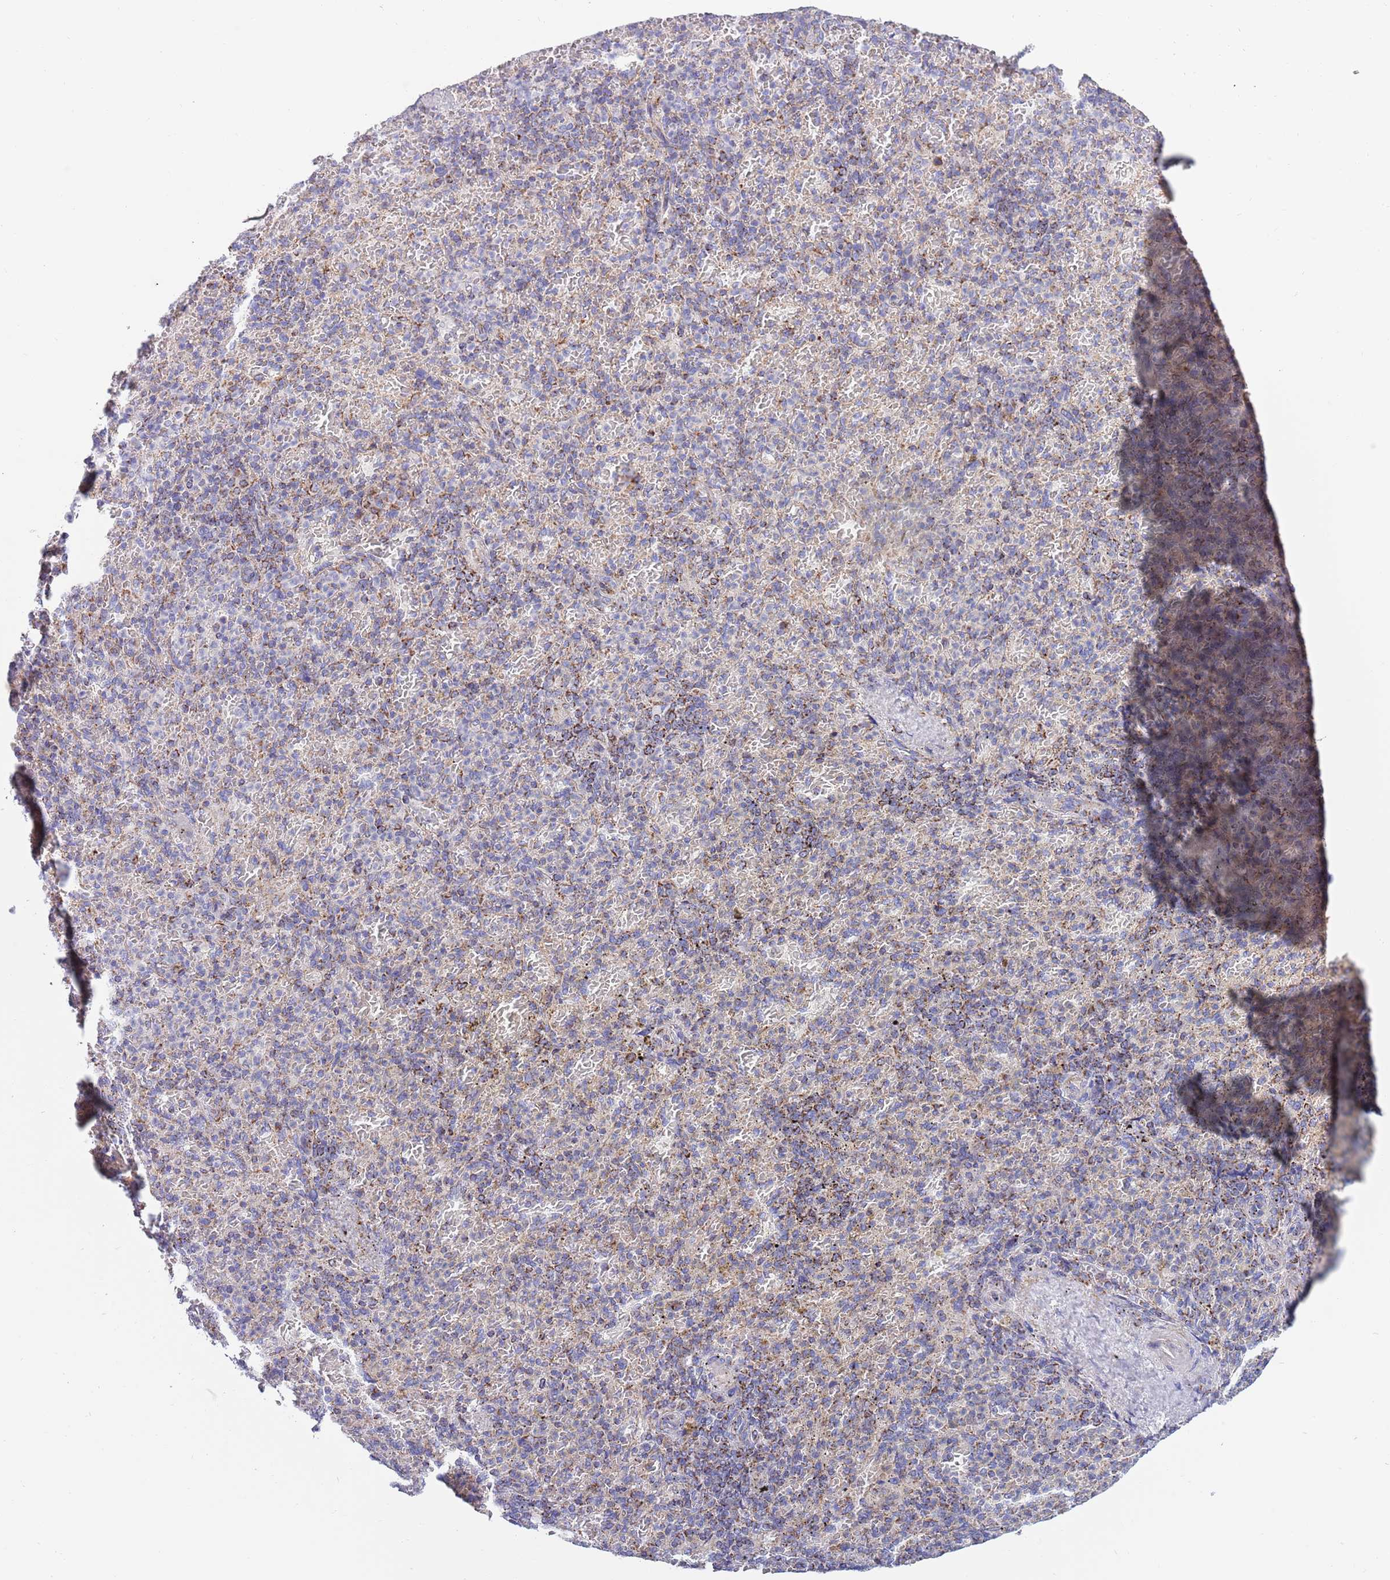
{"staining": {"intensity": "moderate", "quantity": "<25%", "location": "cytoplasmic/membranous"}, "tissue": "spleen", "cell_type": "Cells in red pulp", "image_type": "normal", "snomed": [{"axis": "morphology", "description": "Normal tissue, NOS"}, {"axis": "topography", "description": "Spleen"}], "caption": "Moderate cytoplasmic/membranous positivity for a protein is identified in about <25% of cells in red pulp of unremarkable spleen using immunohistochemistry.", "gene": "EMC8", "patient": {"sex": "female", "age": 74}}